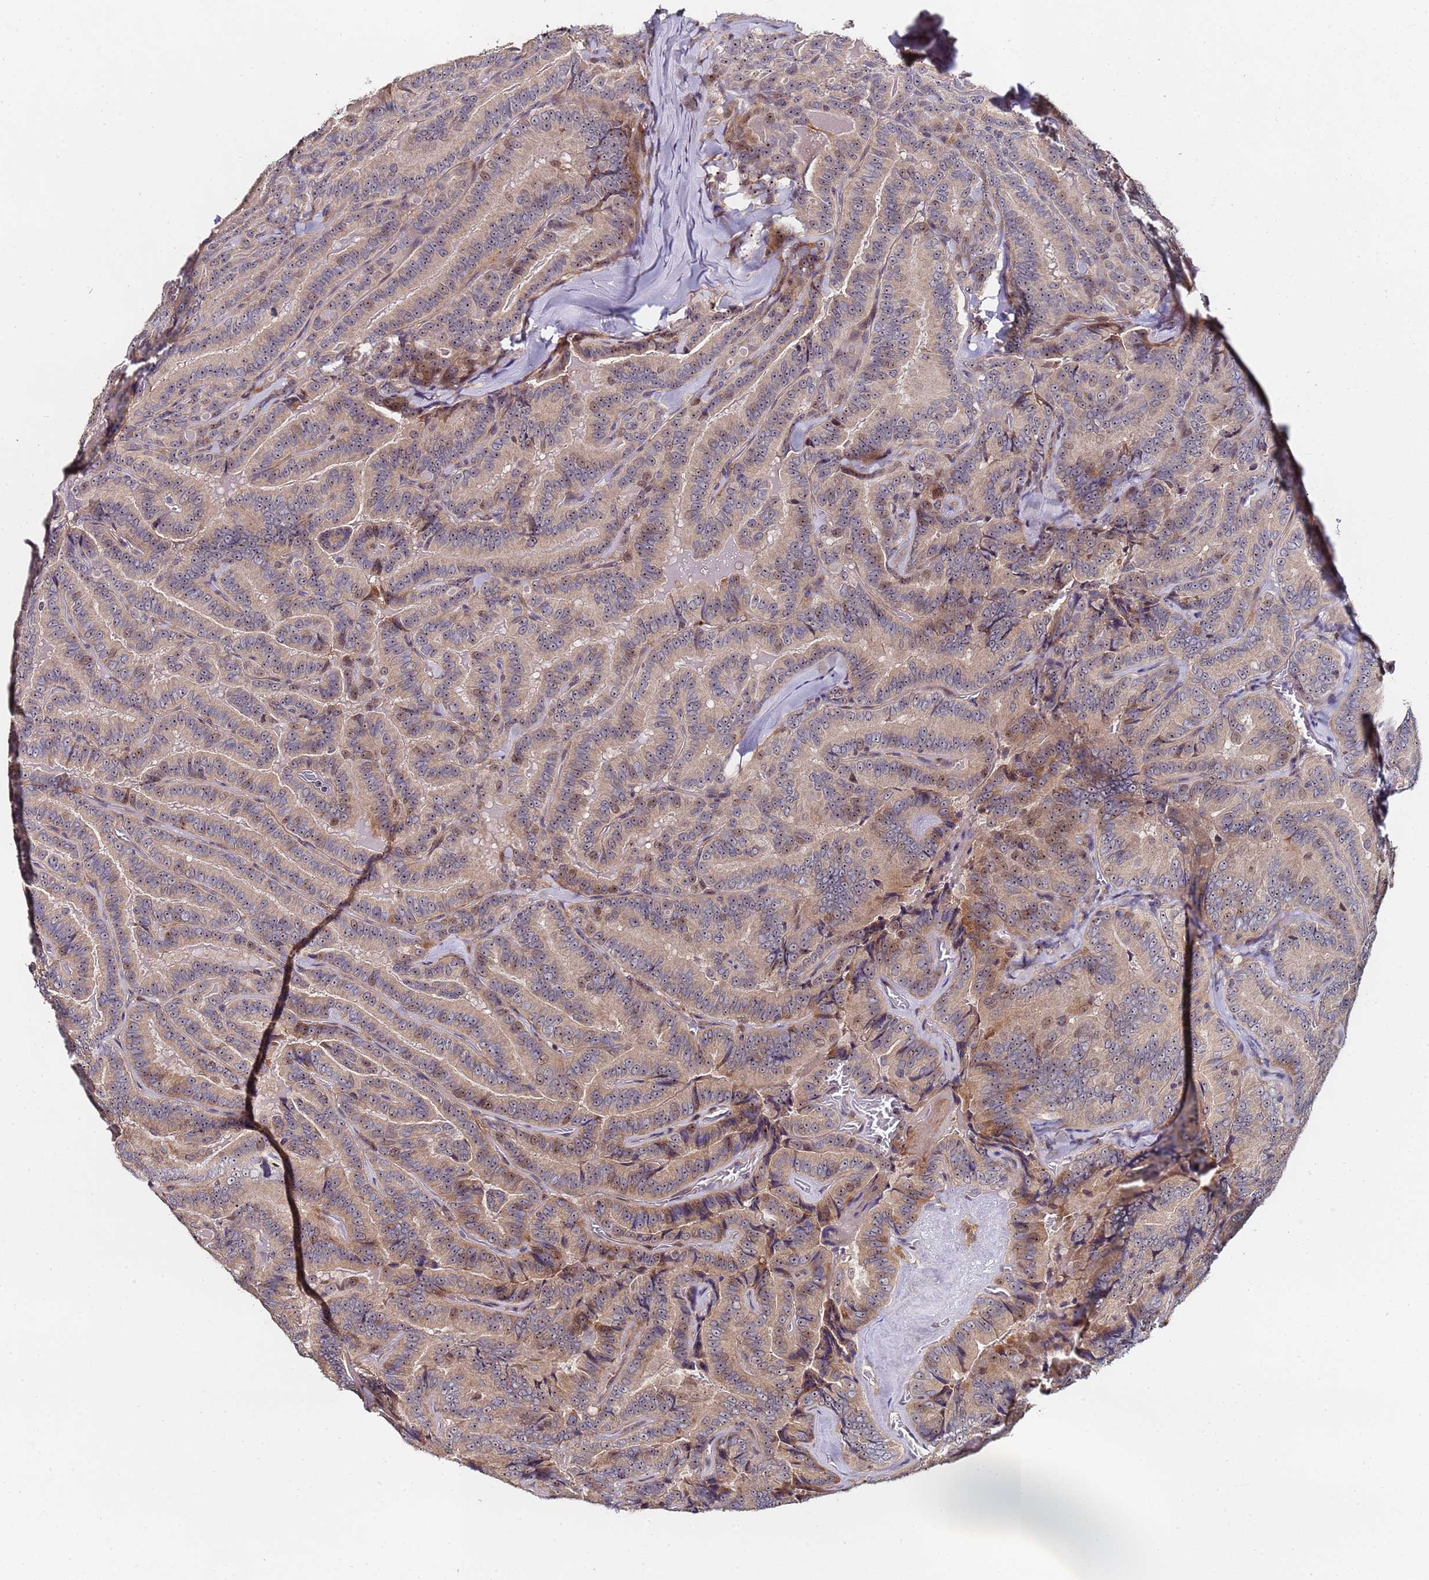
{"staining": {"intensity": "moderate", "quantity": "25%-75%", "location": "cytoplasmic/membranous,nuclear"}, "tissue": "thyroid cancer", "cell_type": "Tumor cells", "image_type": "cancer", "snomed": [{"axis": "morphology", "description": "Papillary adenocarcinoma, NOS"}, {"axis": "topography", "description": "Thyroid gland"}], "caption": "A photomicrograph of human thyroid cancer stained for a protein exhibits moderate cytoplasmic/membranous and nuclear brown staining in tumor cells. The staining was performed using DAB (3,3'-diaminobenzidine), with brown indicating positive protein expression. Nuclei are stained blue with hematoxylin.", "gene": "KRI1", "patient": {"sex": "male", "age": 61}}